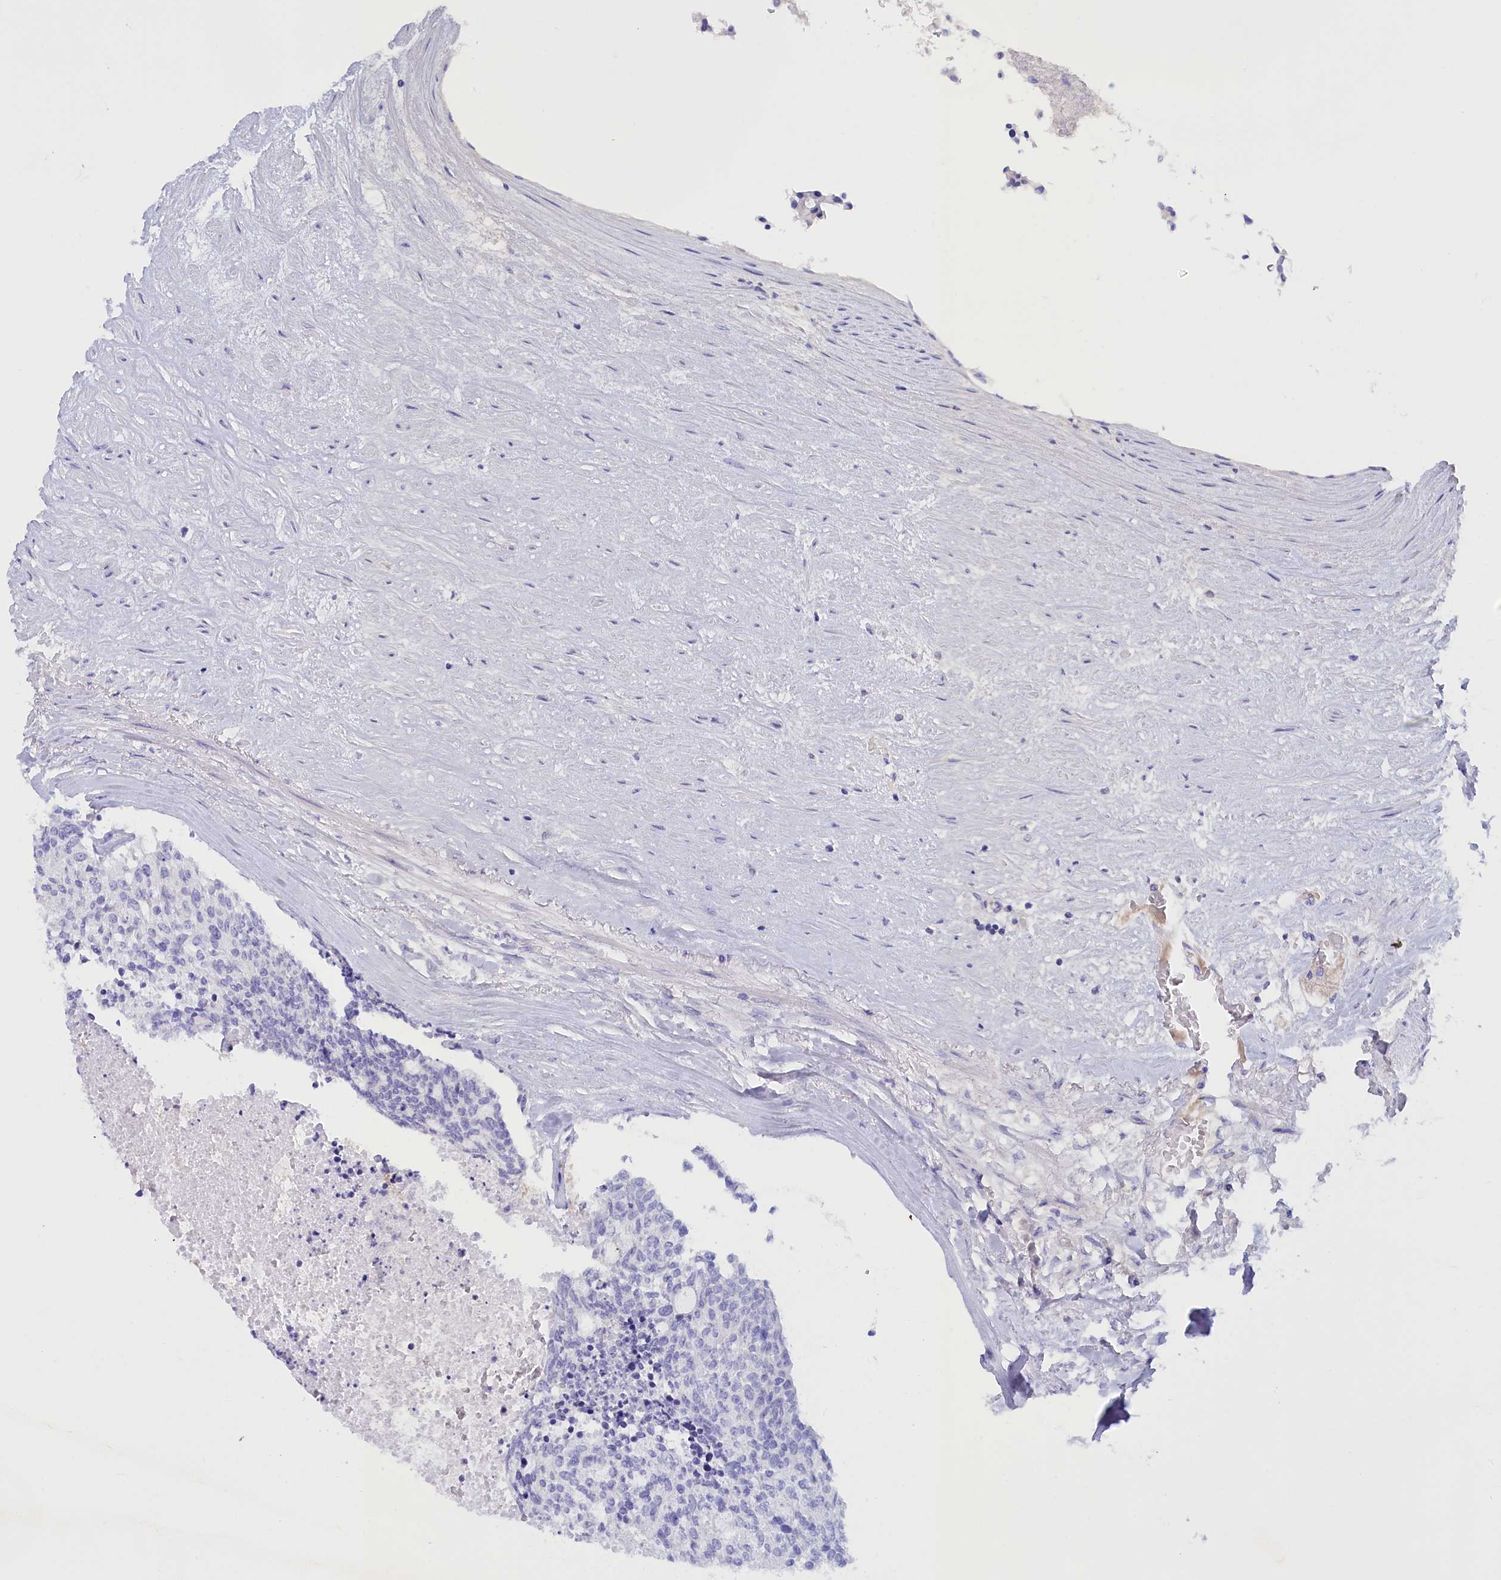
{"staining": {"intensity": "negative", "quantity": "none", "location": "none"}, "tissue": "carcinoid", "cell_type": "Tumor cells", "image_type": "cancer", "snomed": [{"axis": "morphology", "description": "Carcinoid, malignant, NOS"}, {"axis": "topography", "description": "Pancreas"}], "caption": "A high-resolution histopathology image shows immunohistochemistry (IHC) staining of malignant carcinoid, which reveals no significant positivity in tumor cells.", "gene": "PROK2", "patient": {"sex": "female", "age": 54}}